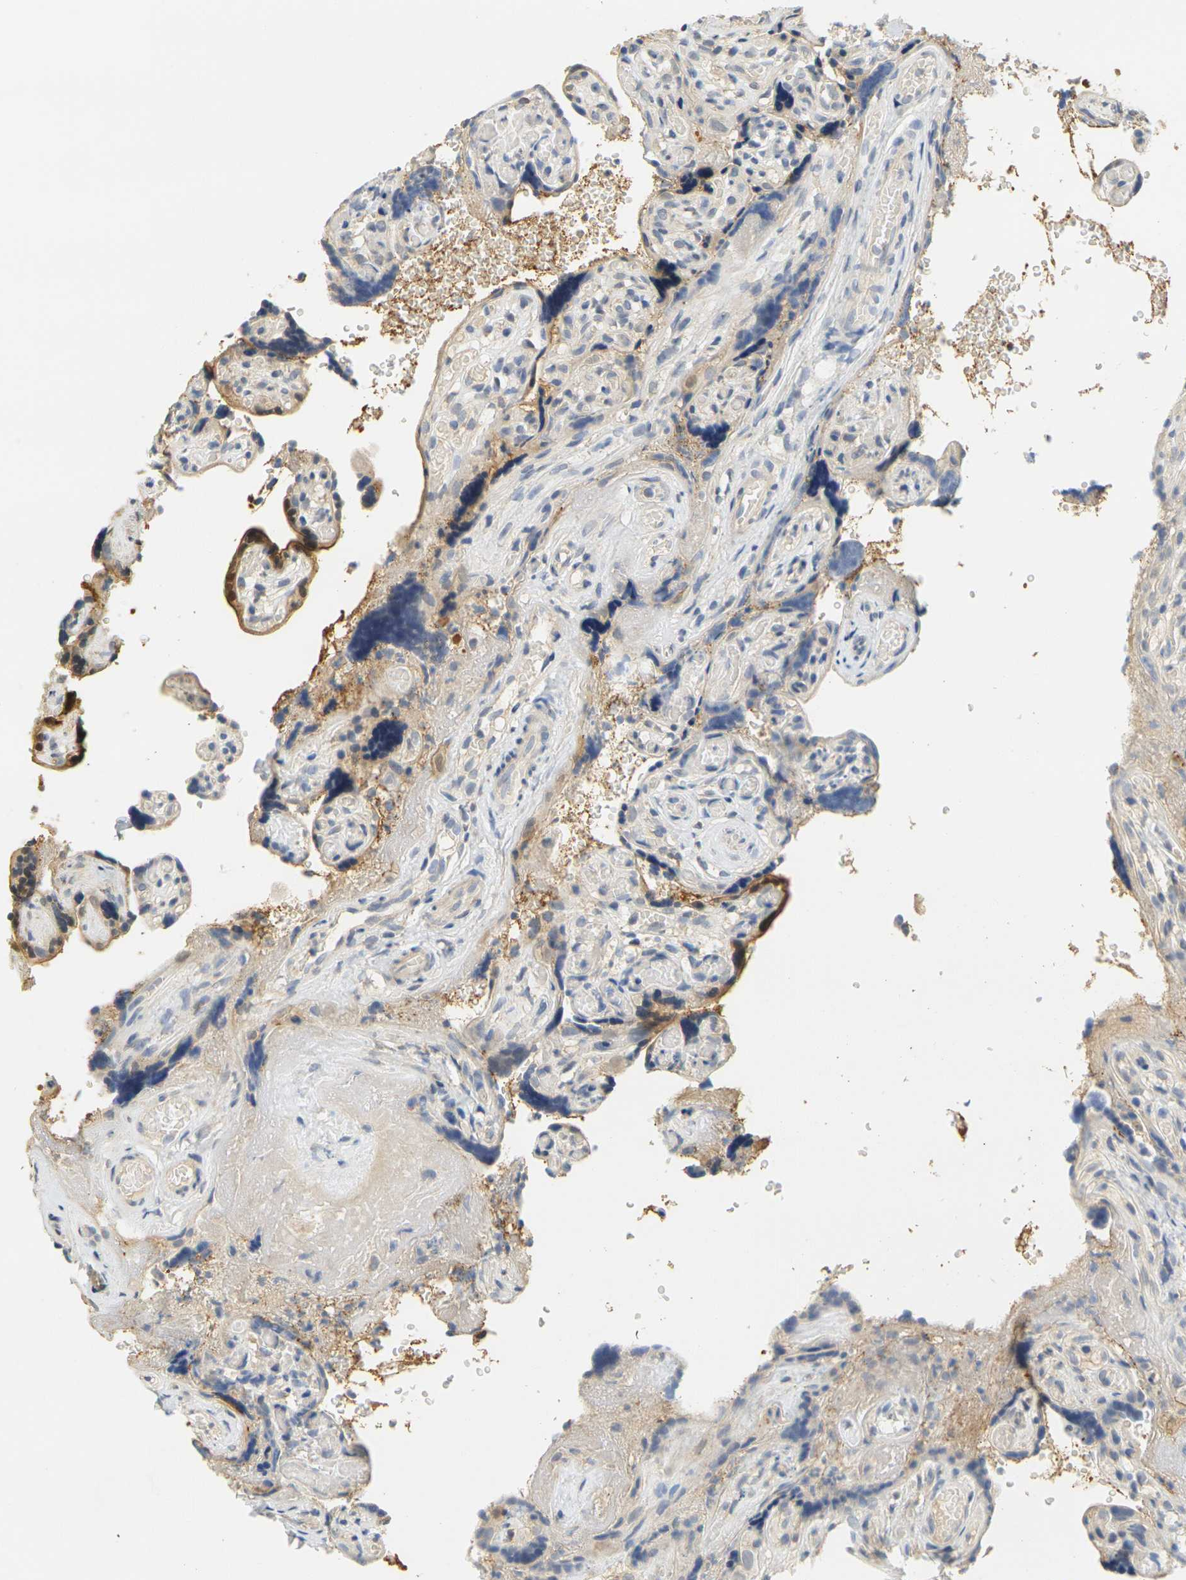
{"staining": {"intensity": "moderate", "quantity": ">75%", "location": "cytoplasmic/membranous"}, "tissue": "placenta", "cell_type": "Decidual cells", "image_type": "normal", "snomed": [{"axis": "morphology", "description": "Normal tissue, NOS"}, {"axis": "topography", "description": "Placenta"}], "caption": "Immunohistochemistry (IHC) of normal human placenta demonstrates medium levels of moderate cytoplasmic/membranous expression in about >75% of decidual cells.", "gene": "GDAP1", "patient": {"sex": "female", "age": 30}}